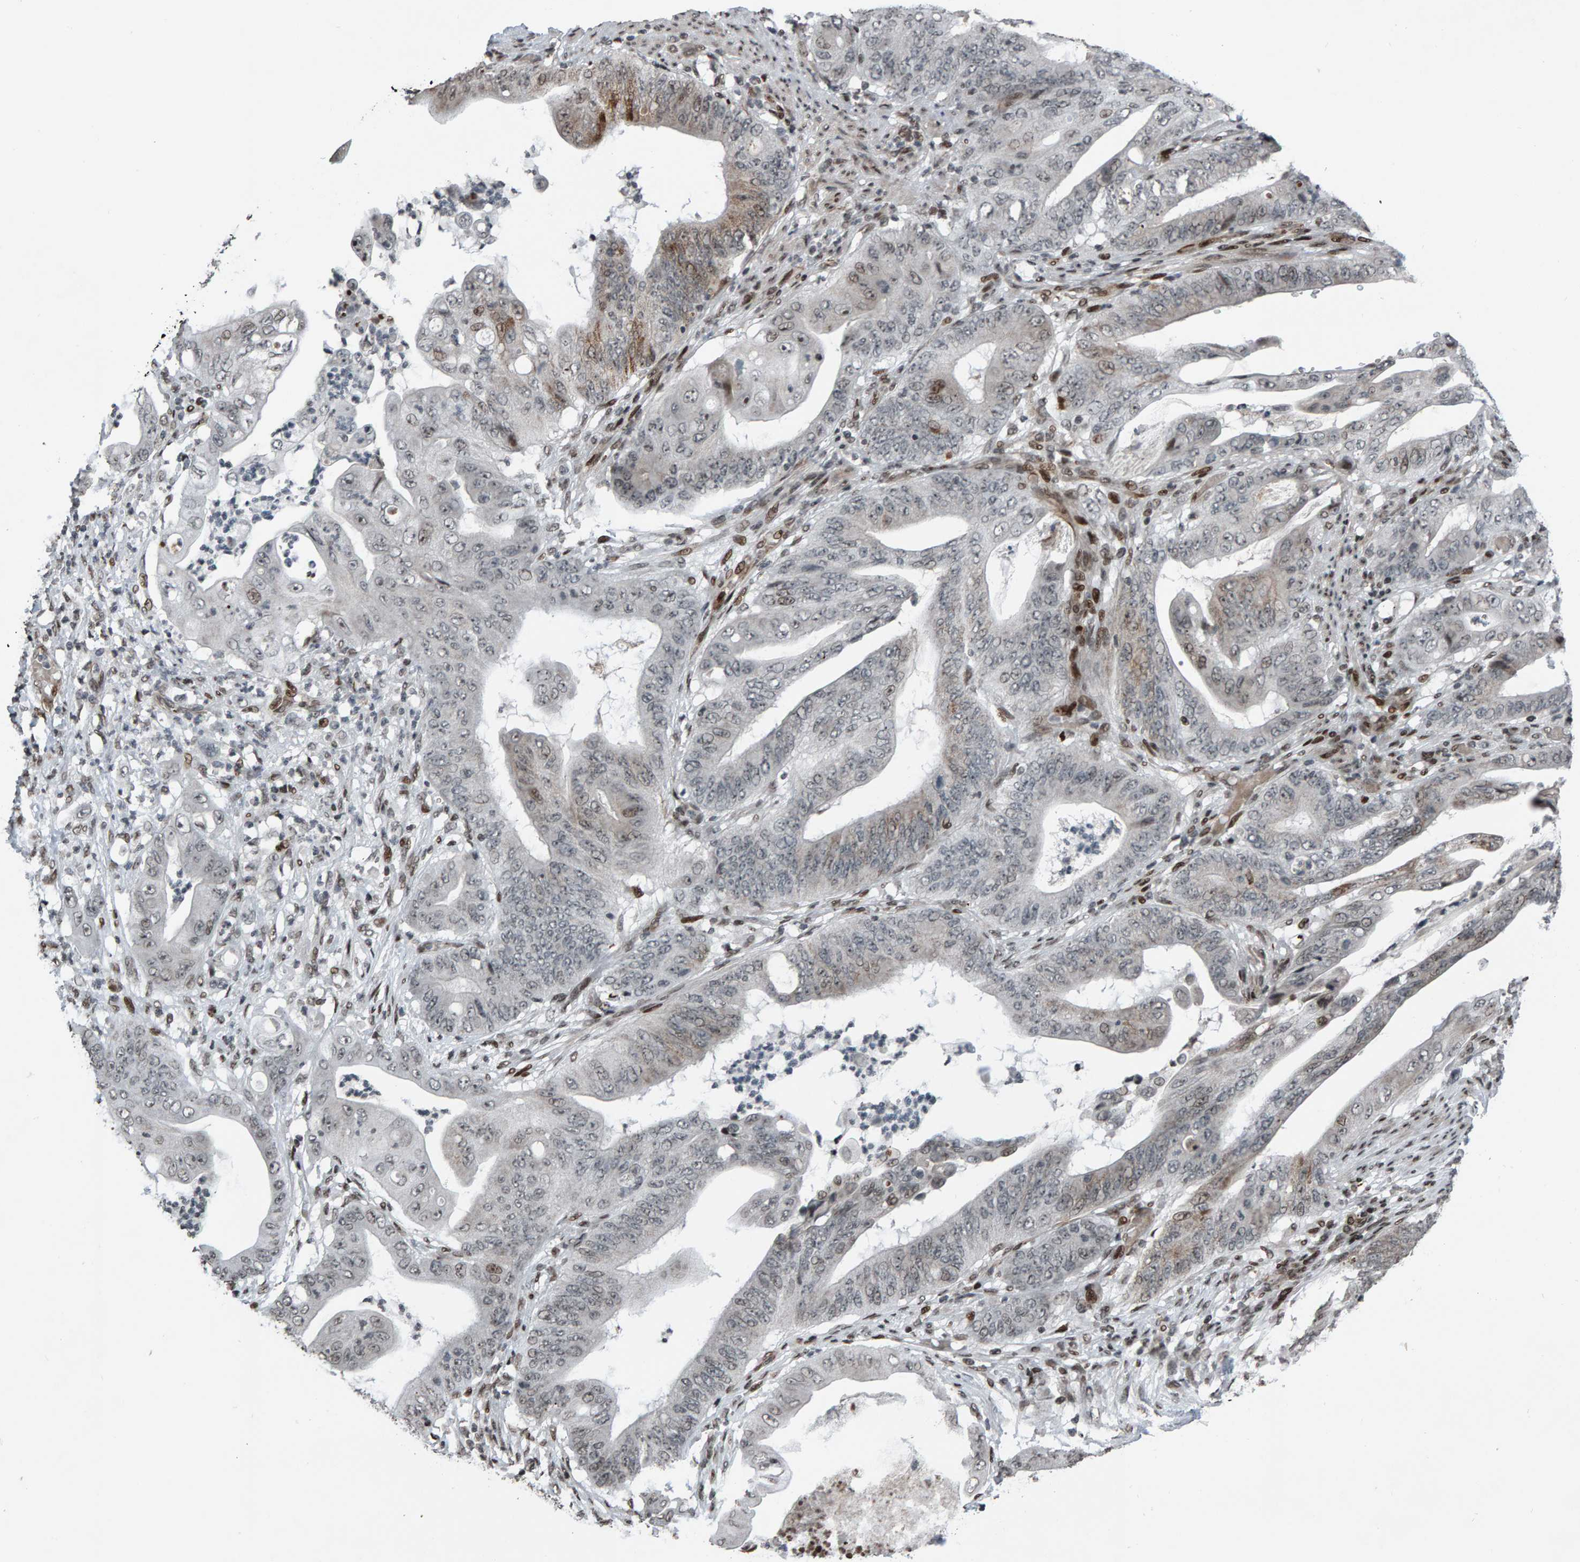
{"staining": {"intensity": "weak", "quantity": "<25%", "location": "cytoplasmic/membranous,nuclear"}, "tissue": "stomach cancer", "cell_type": "Tumor cells", "image_type": "cancer", "snomed": [{"axis": "morphology", "description": "Adenocarcinoma, NOS"}, {"axis": "topography", "description": "Stomach"}], "caption": "Immunohistochemistry (IHC) micrograph of stomach cancer stained for a protein (brown), which displays no positivity in tumor cells. The staining was performed using DAB to visualize the protein expression in brown, while the nuclei were stained in blue with hematoxylin (Magnification: 20x).", "gene": "ZNF366", "patient": {"sex": "female", "age": 73}}